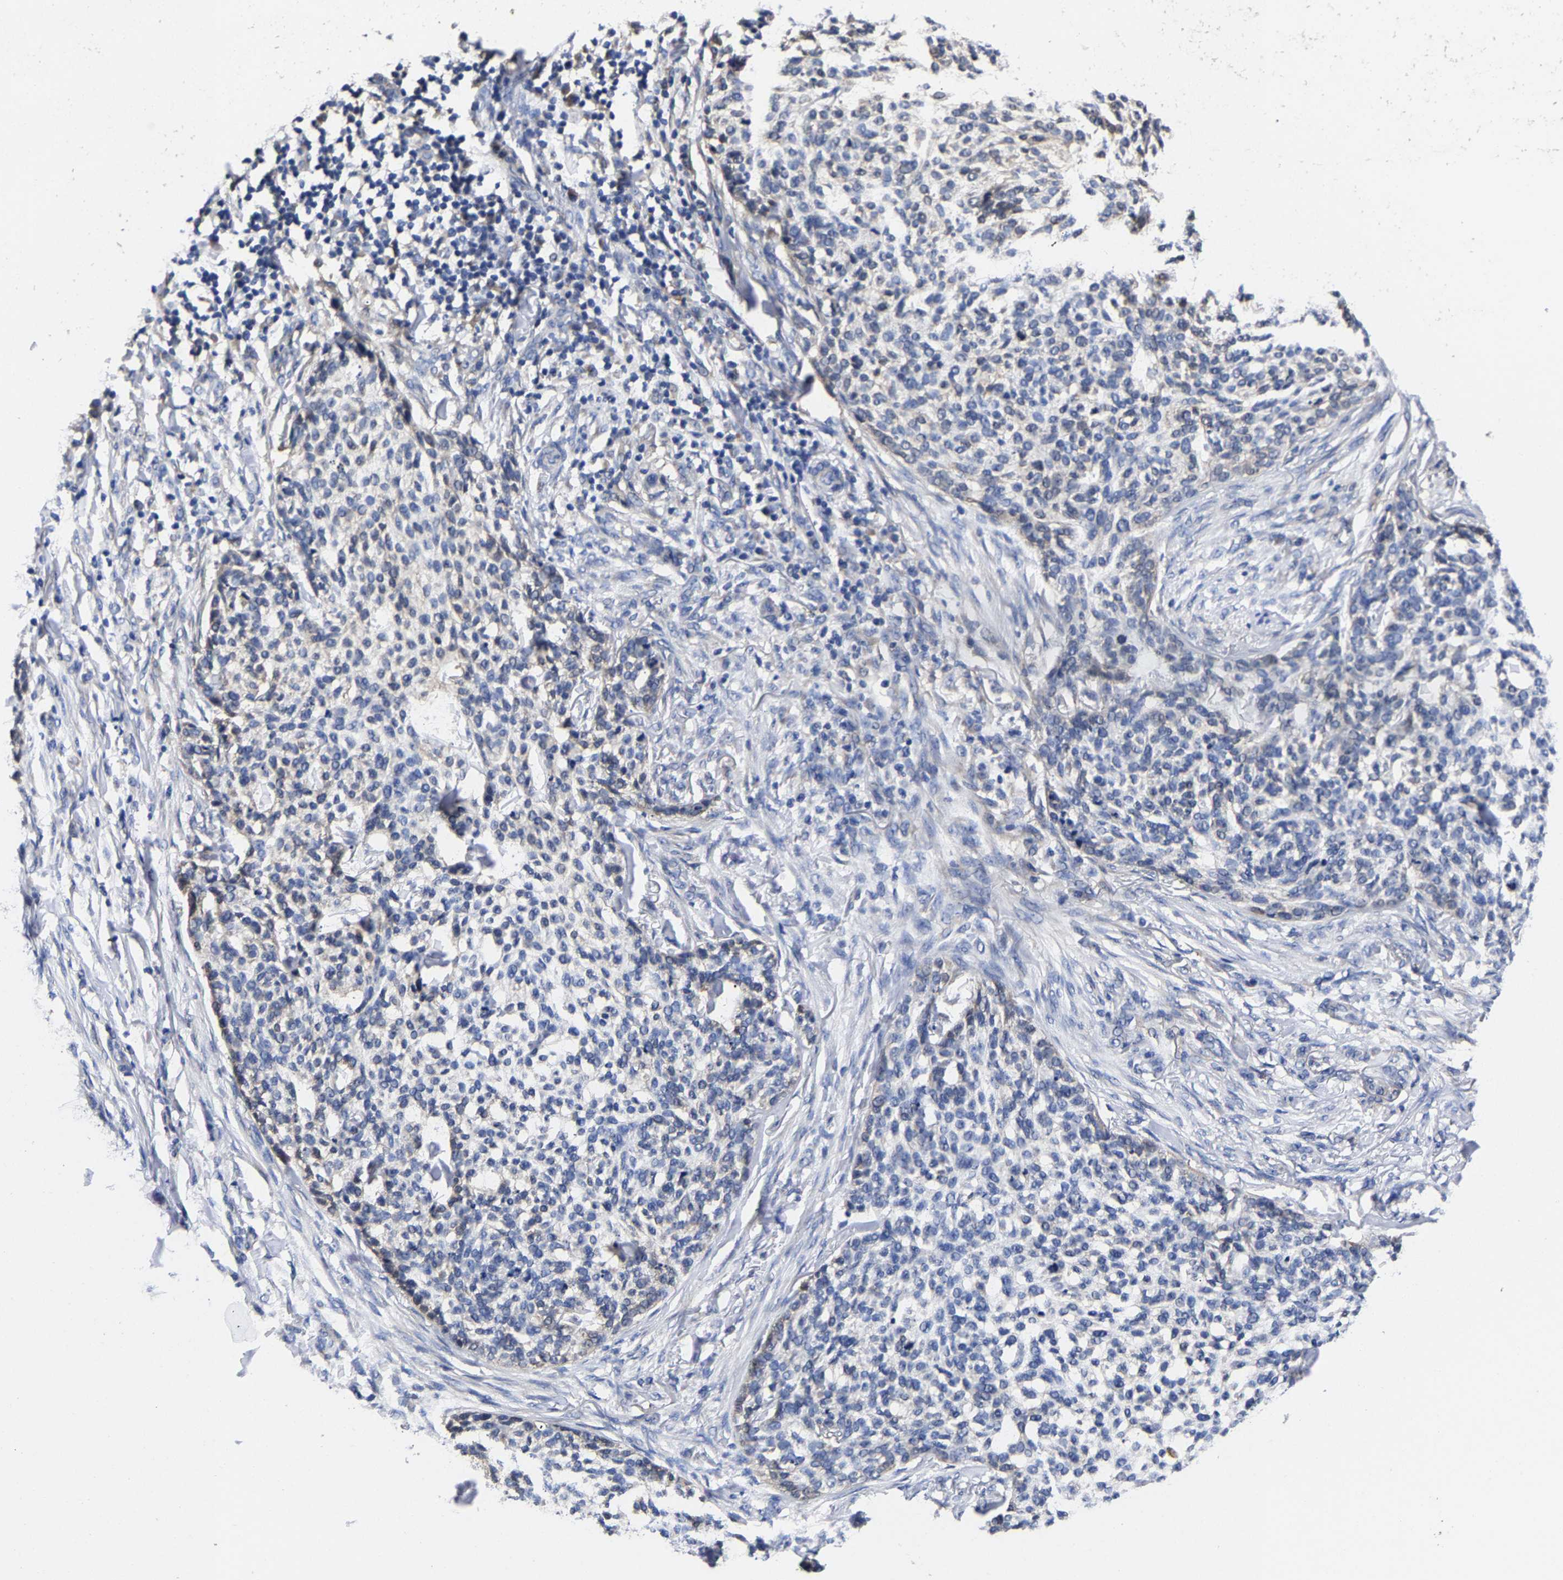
{"staining": {"intensity": "negative", "quantity": "none", "location": "none"}, "tissue": "skin cancer", "cell_type": "Tumor cells", "image_type": "cancer", "snomed": [{"axis": "morphology", "description": "Basal cell carcinoma"}, {"axis": "topography", "description": "Skin"}], "caption": "Immunohistochemistry (IHC) image of human basal cell carcinoma (skin) stained for a protein (brown), which exhibits no staining in tumor cells.", "gene": "AASS", "patient": {"sex": "female", "age": 64}}